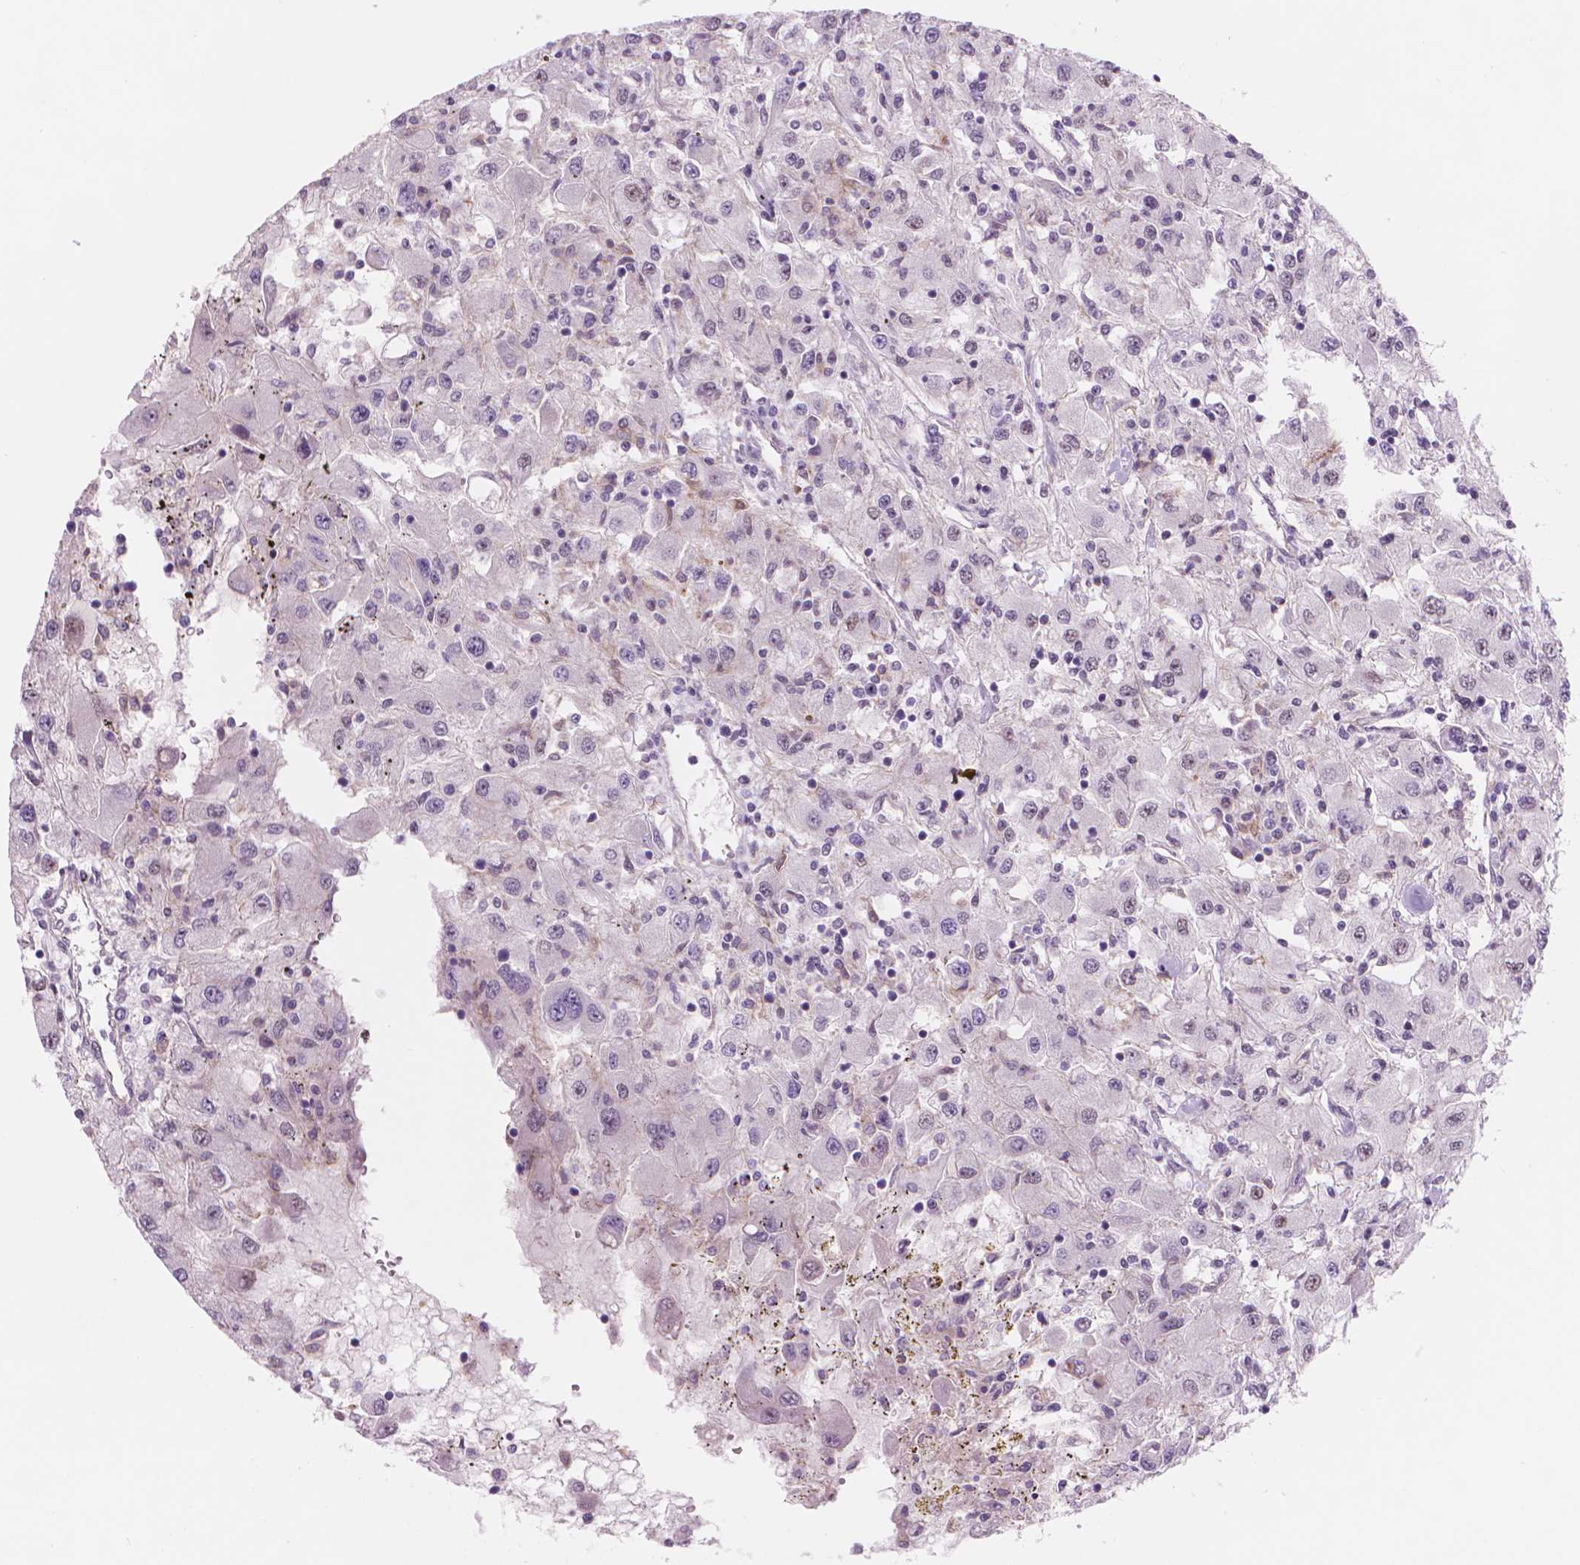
{"staining": {"intensity": "negative", "quantity": "none", "location": "none"}, "tissue": "renal cancer", "cell_type": "Tumor cells", "image_type": "cancer", "snomed": [{"axis": "morphology", "description": "Adenocarcinoma, NOS"}, {"axis": "topography", "description": "Kidney"}], "caption": "A micrograph of renal adenocarcinoma stained for a protein exhibits no brown staining in tumor cells.", "gene": "POLR3D", "patient": {"sex": "female", "age": 67}}